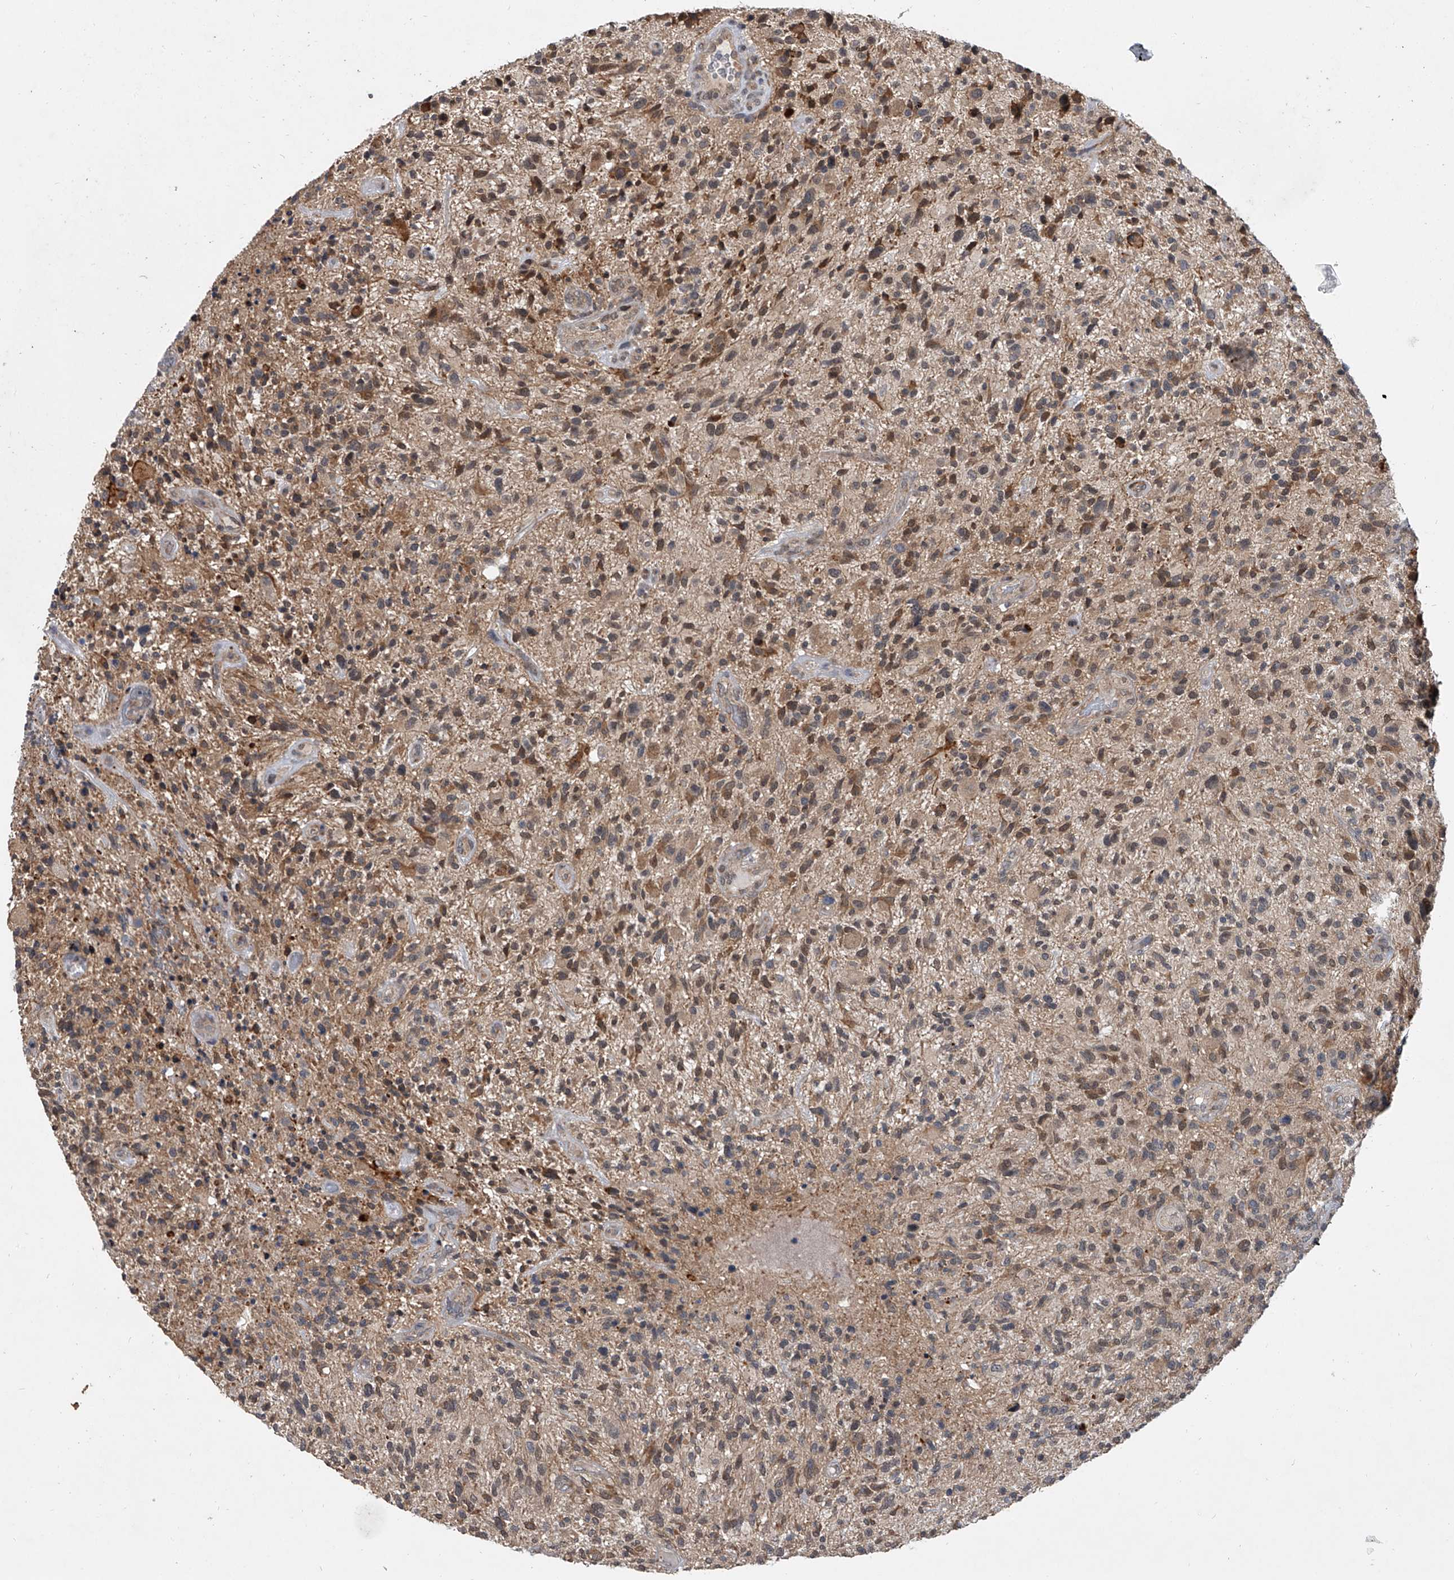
{"staining": {"intensity": "moderate", "quantity": "25%-75%", "location": "cytoplasmic/membranous"}, "tissue": "glioma", "cell_type": "Tumor cells", "image_type": "cancer", "snomed": [{"axis": "morphology", "description": "Glioma, malignant, High grade"}, {"axis": "topography", "description": "Brain"}], "caption": "Brown immunohistochemical staining in malignant glioma (high-grade) displays moderate cytoplasmic/membranous positivity in about 25%-75% of tumor cells.", "gene": "GEMIN8", "patient": {"sex": "male", "age": 47}}